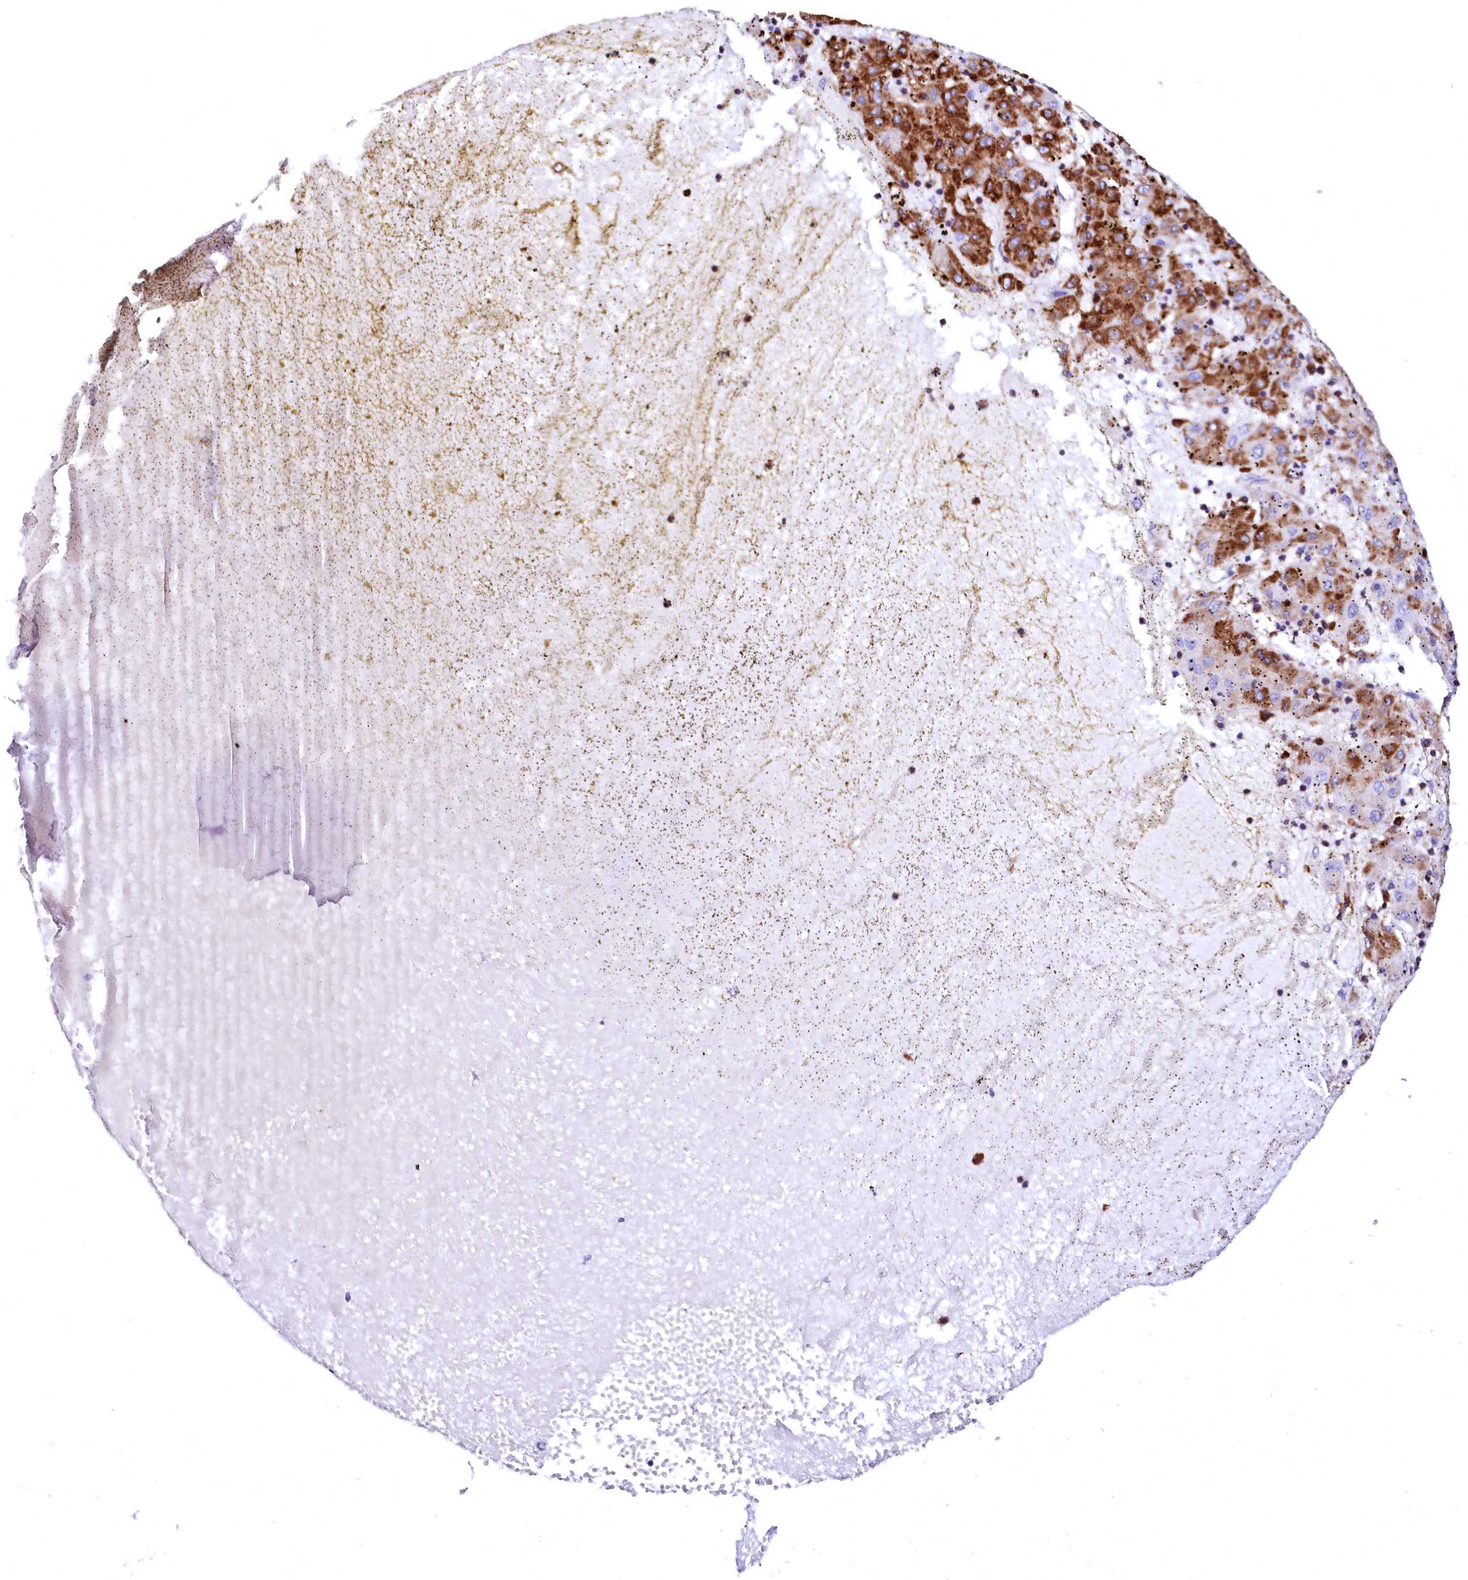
{"staining": {"intensity": "strong", "quantity": ">75%", "location": "cytoplasmic/membranous"}, "tissue": "liver cancer", "cell_type": "Tumor cells", "image_type": "cancer", "snomed": [{"axis": "morphology", "description": "Carcinoma, Hepatocellular, NOS"}, {"axis": "topography", "description": "Liver"}], "caption": "A brown stain labels strong cytoplasmic/membranous expression of a protein in human liver cancer (hepatocellular carcinoma) tumor cells.", "gene": "DERL1", "patient": {"sex": "male", "age": 72}}